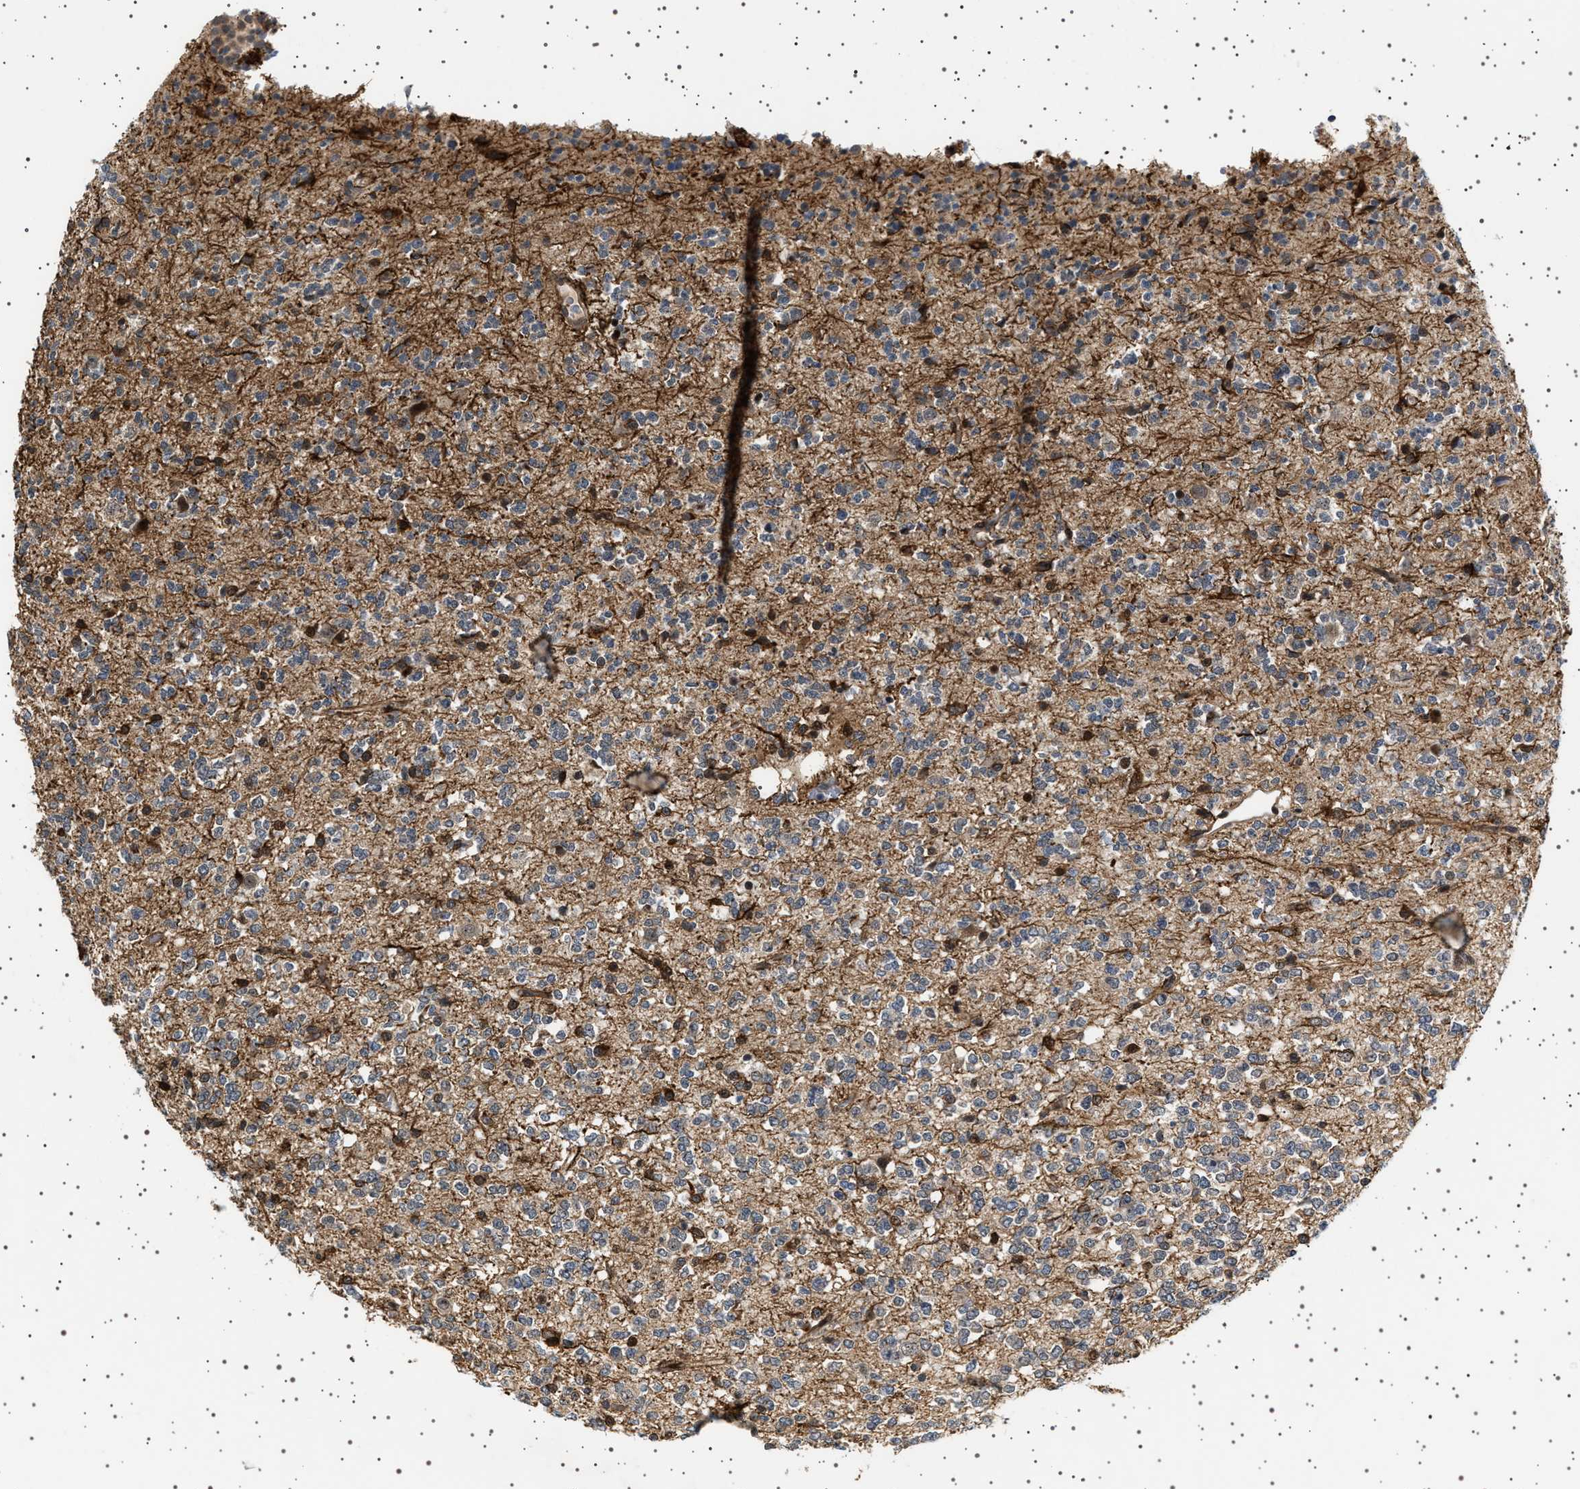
{"staining": {"intensity": "negative", "quantity": "none", "location": "none"}, "tissue": "glioma", "cell_type": "Tumor cells", "image_type": "cancer", "snomed": [{"axis": "morphology", "description": "Glioma, malignant, Low grade"}, {"axis": "topography", "description": "Brain"}], "caption": "Human glioma stained for a protein using immunohistochemistry demonstrates no staining in tumor cells.", "gene": "BAG3", "patient": {"sex": "male", "age": 38}}